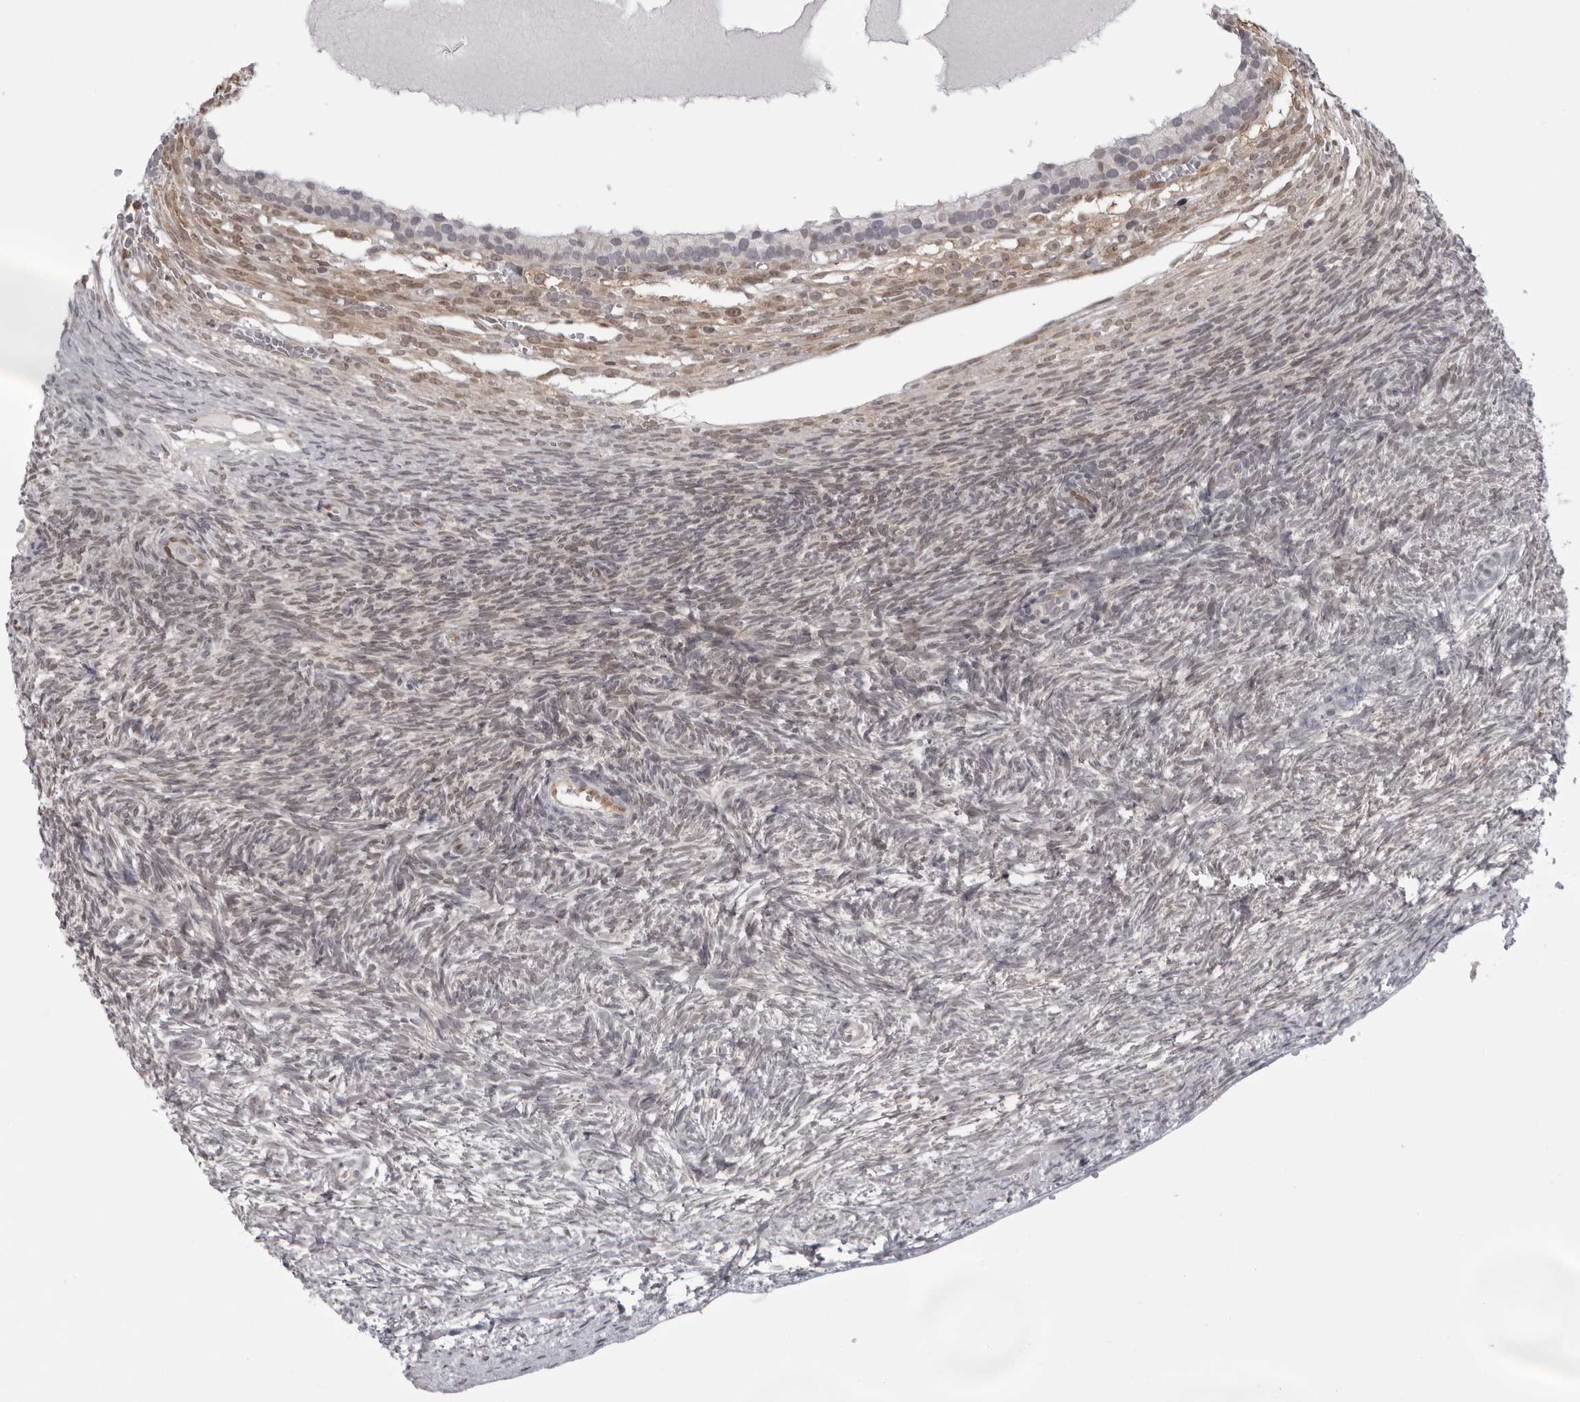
{"staining": {"intensity": "negative", "quantity": "none", "location": "none"}, "tissue": "ovary", "cell_type": "Follicle cells", "image_type": "normal", "snomed": [{"axis": "morphology", "description": "Normal tissue, NOS"}, {"axis": "topography", "description": "Ovary"}], "caption": "This histopathology image is of unremarkable ovary stained with IHC to label a protein in brown with the nuclei are counter-stained blue. There is no expression in follicle cells.", "gene": "MAPK12", "patient": {"sex": "female", "age": 34}}